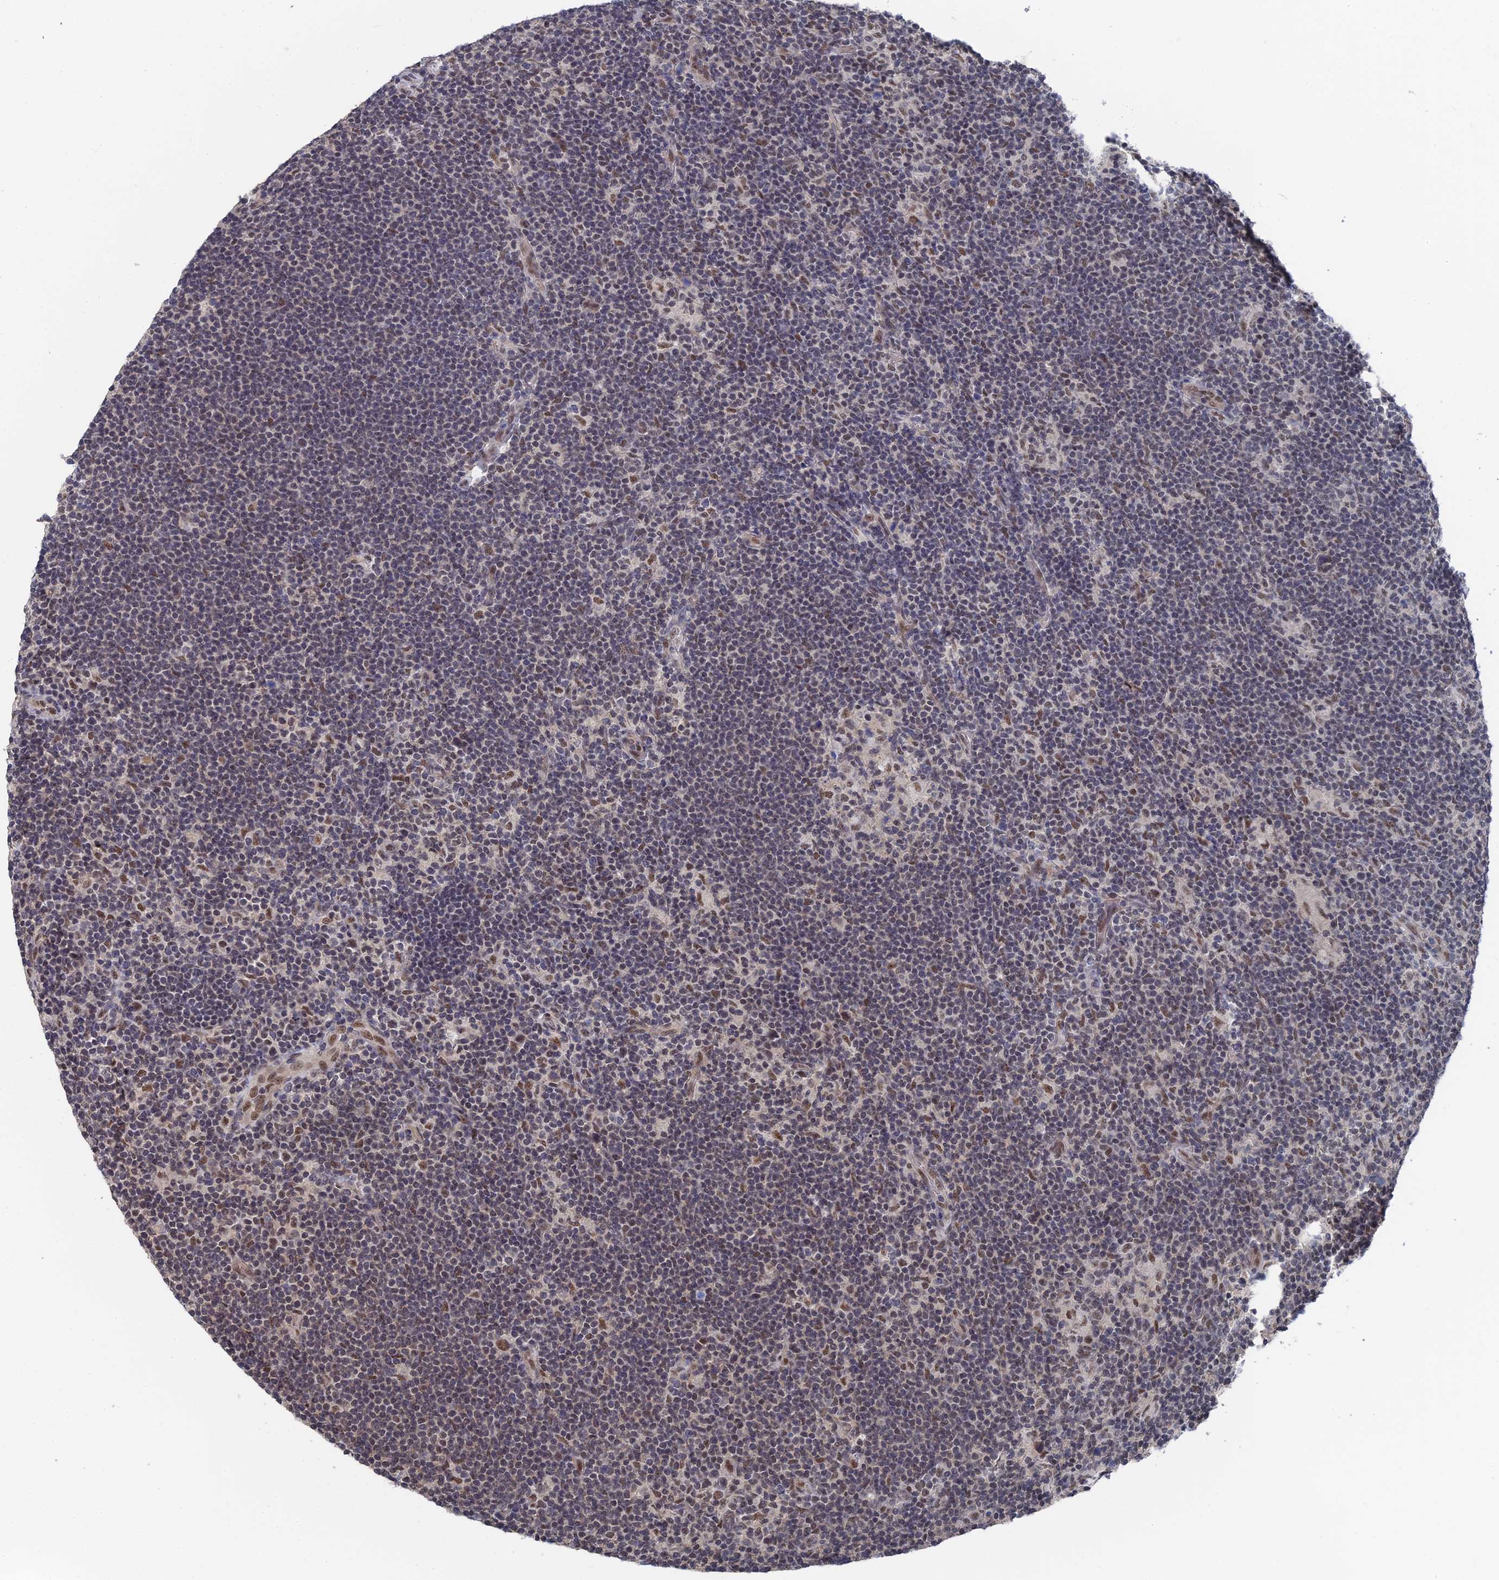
{"staining": {"intensity": "moderate", "quantity": ">75%", "location": "nuclear"}, "tissue": "lymphoma", "cell_type": "Tumor cells", "image_type": "cancer", "snomed": [{"axis": "morphology", "description": "Hodgkin's disease, NOS"}, {"axis": "topography", "description": "Lymph node"}], "caption": "Immunohistochemical staining of human lymphoma displays medium levels of moderate nuclear staining in about >75% of tumor cells.", "gene": "TSSC4", "patient": {"sex": "female", "age": 57}}